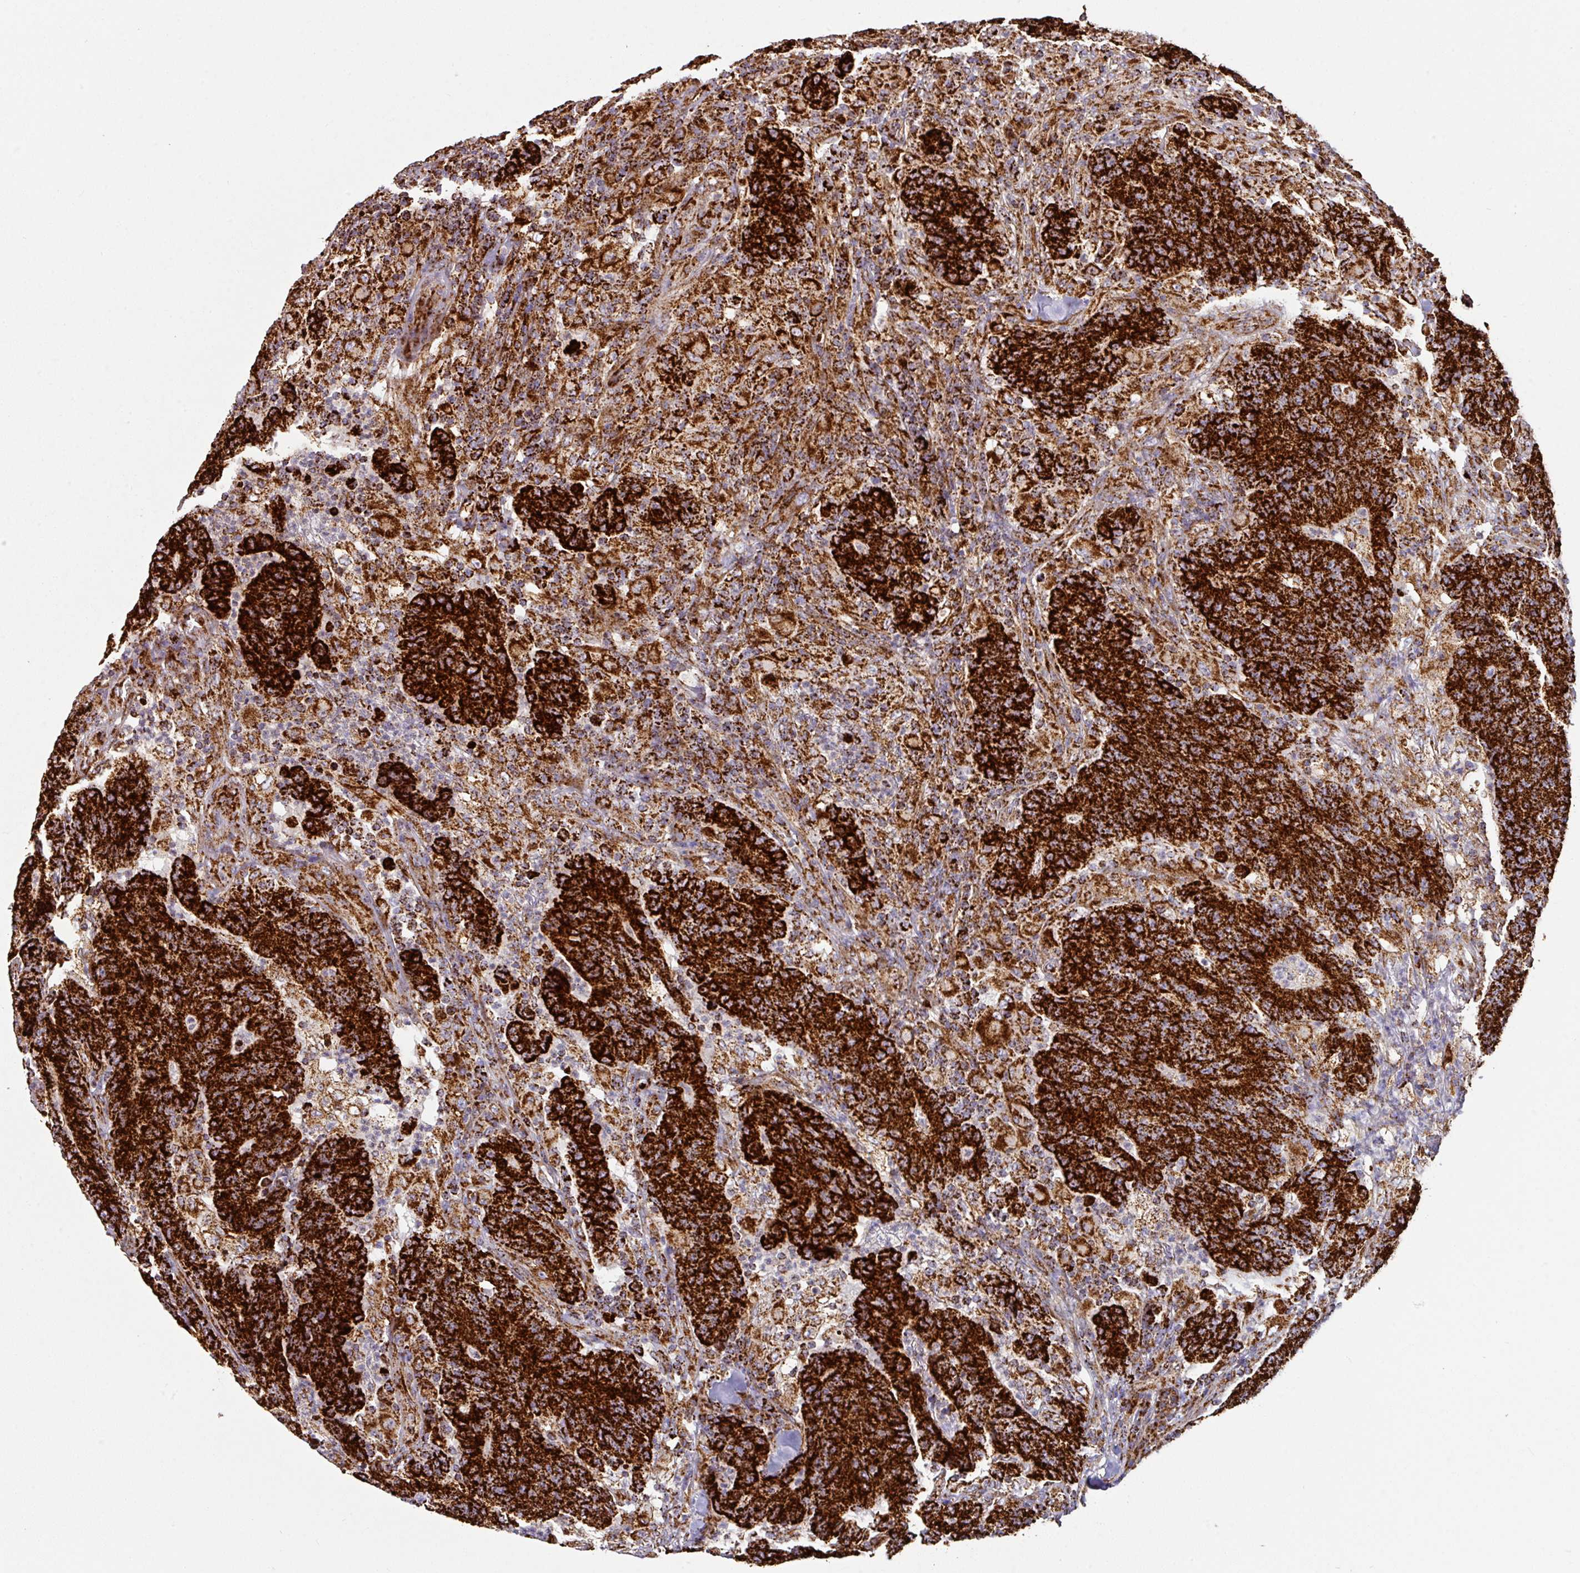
{"staining": {"intensity": "strong", "quantity": ">75%", "location": "cytoplasmic/membranous"}, "tissue": "colorectal cancer", "cell_type": "Tumor cells", "image_type": "cancer", "snomed": [{"axis": "morphology", "description": "Adenocarcinoma, NOS"}, {"axis": "topography", "description": "Colon"}], "caption": "Immunohistochemical staining of colorectal cancer displays strong cytoplasmic/membranous protein expression in approximately >75% of tumor cells.", "gene": "TRAP1", "patient": {"sex": "female", "age": 75}}